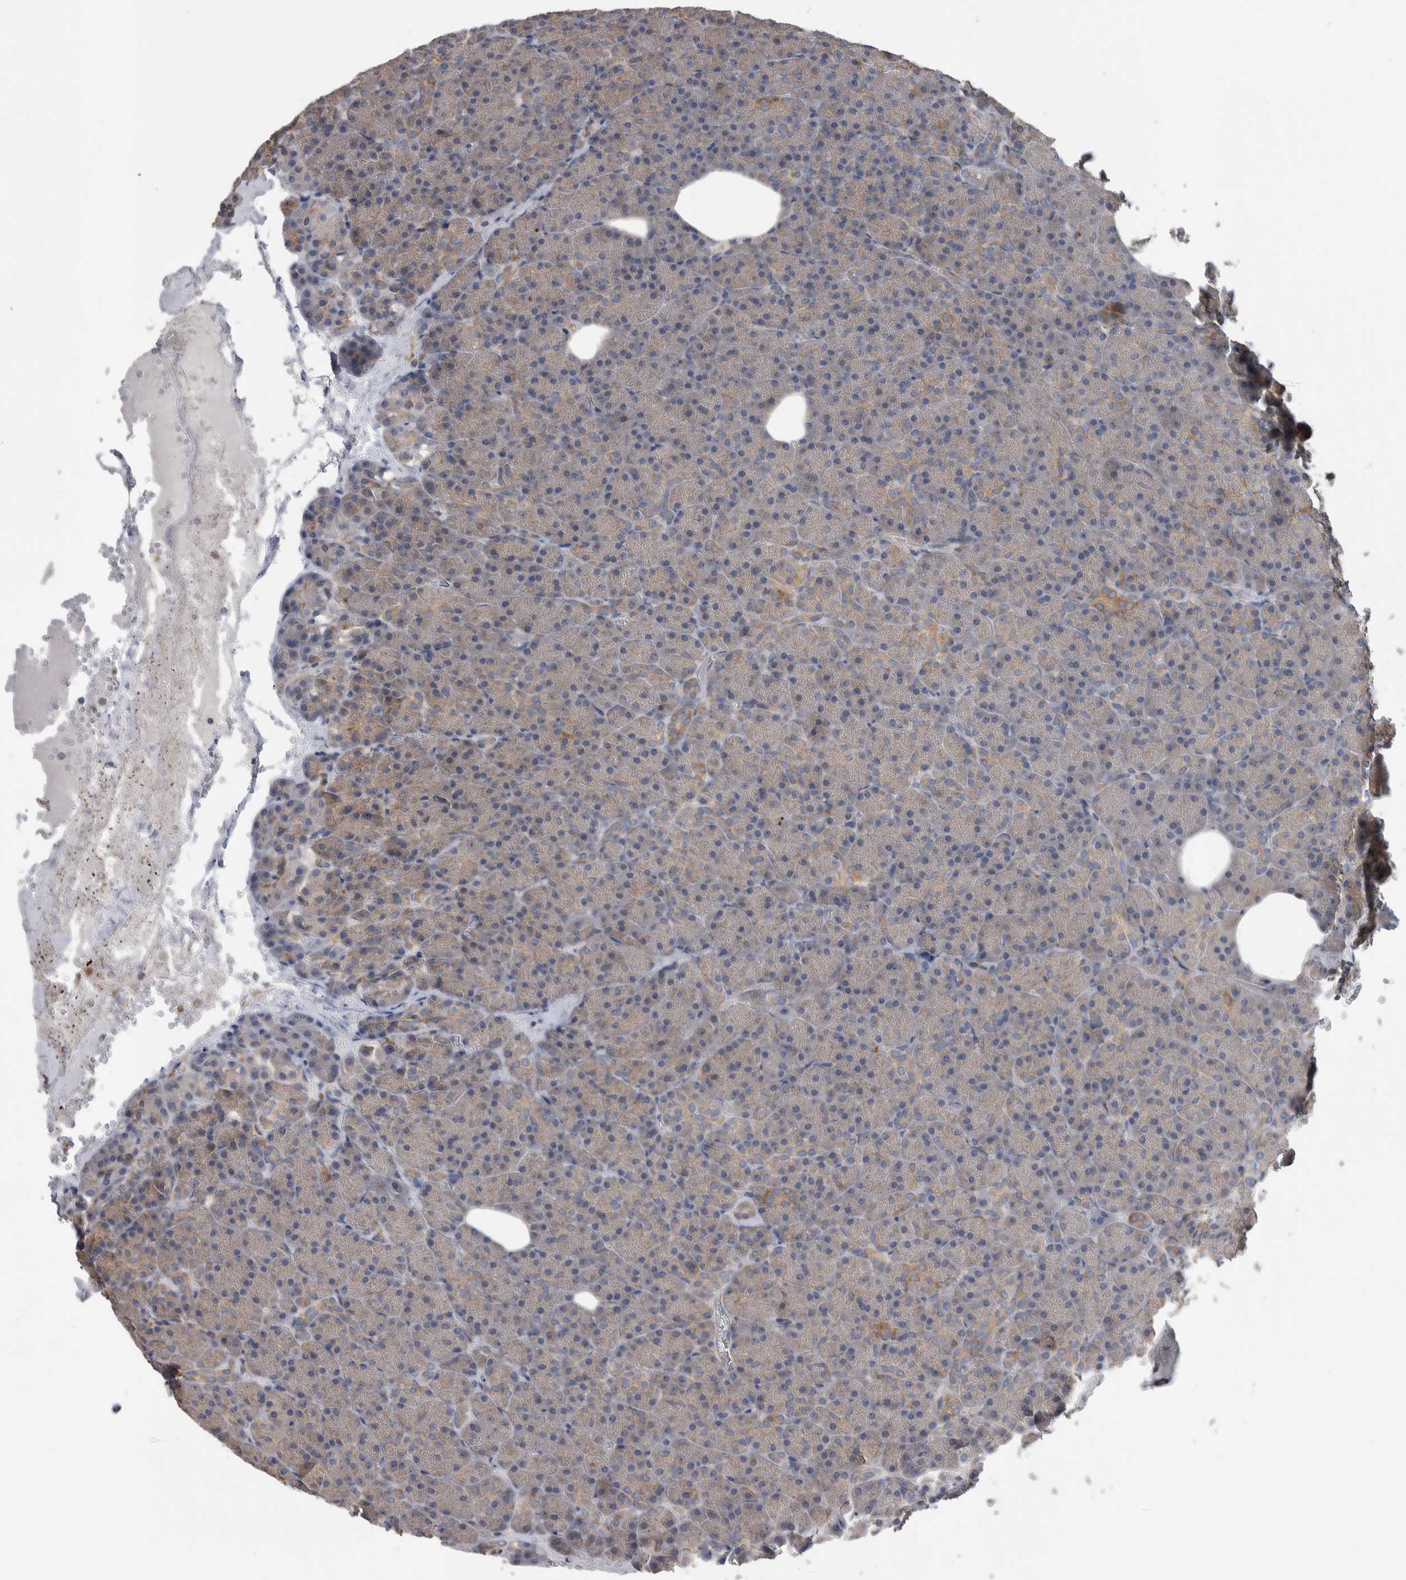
{"staining": {"intensity": "moderate", "quantity": "<25%", "location": "cytoplasmic/membranous"}, "tissue": "pancreas", "cell_type": "Exocrine glandular cells", "image_type": "normal", "snomed": [{"axis": "morphology", "description": "Normal tissue, NOS"}, {"axis": "morphology", "description": "Carcinoid, malignant, NOS"}, {"axis": "topography", "description": "Pancreas"}], "caption": "This is a micrograph of immunohistochemistry staining of normal pancreas, which shows moderate expression in the cytoplasmic/membranous of exocrine glandular cells.", "gene": "SDCBP", "patient": {"sex": "female", "age": 35}}